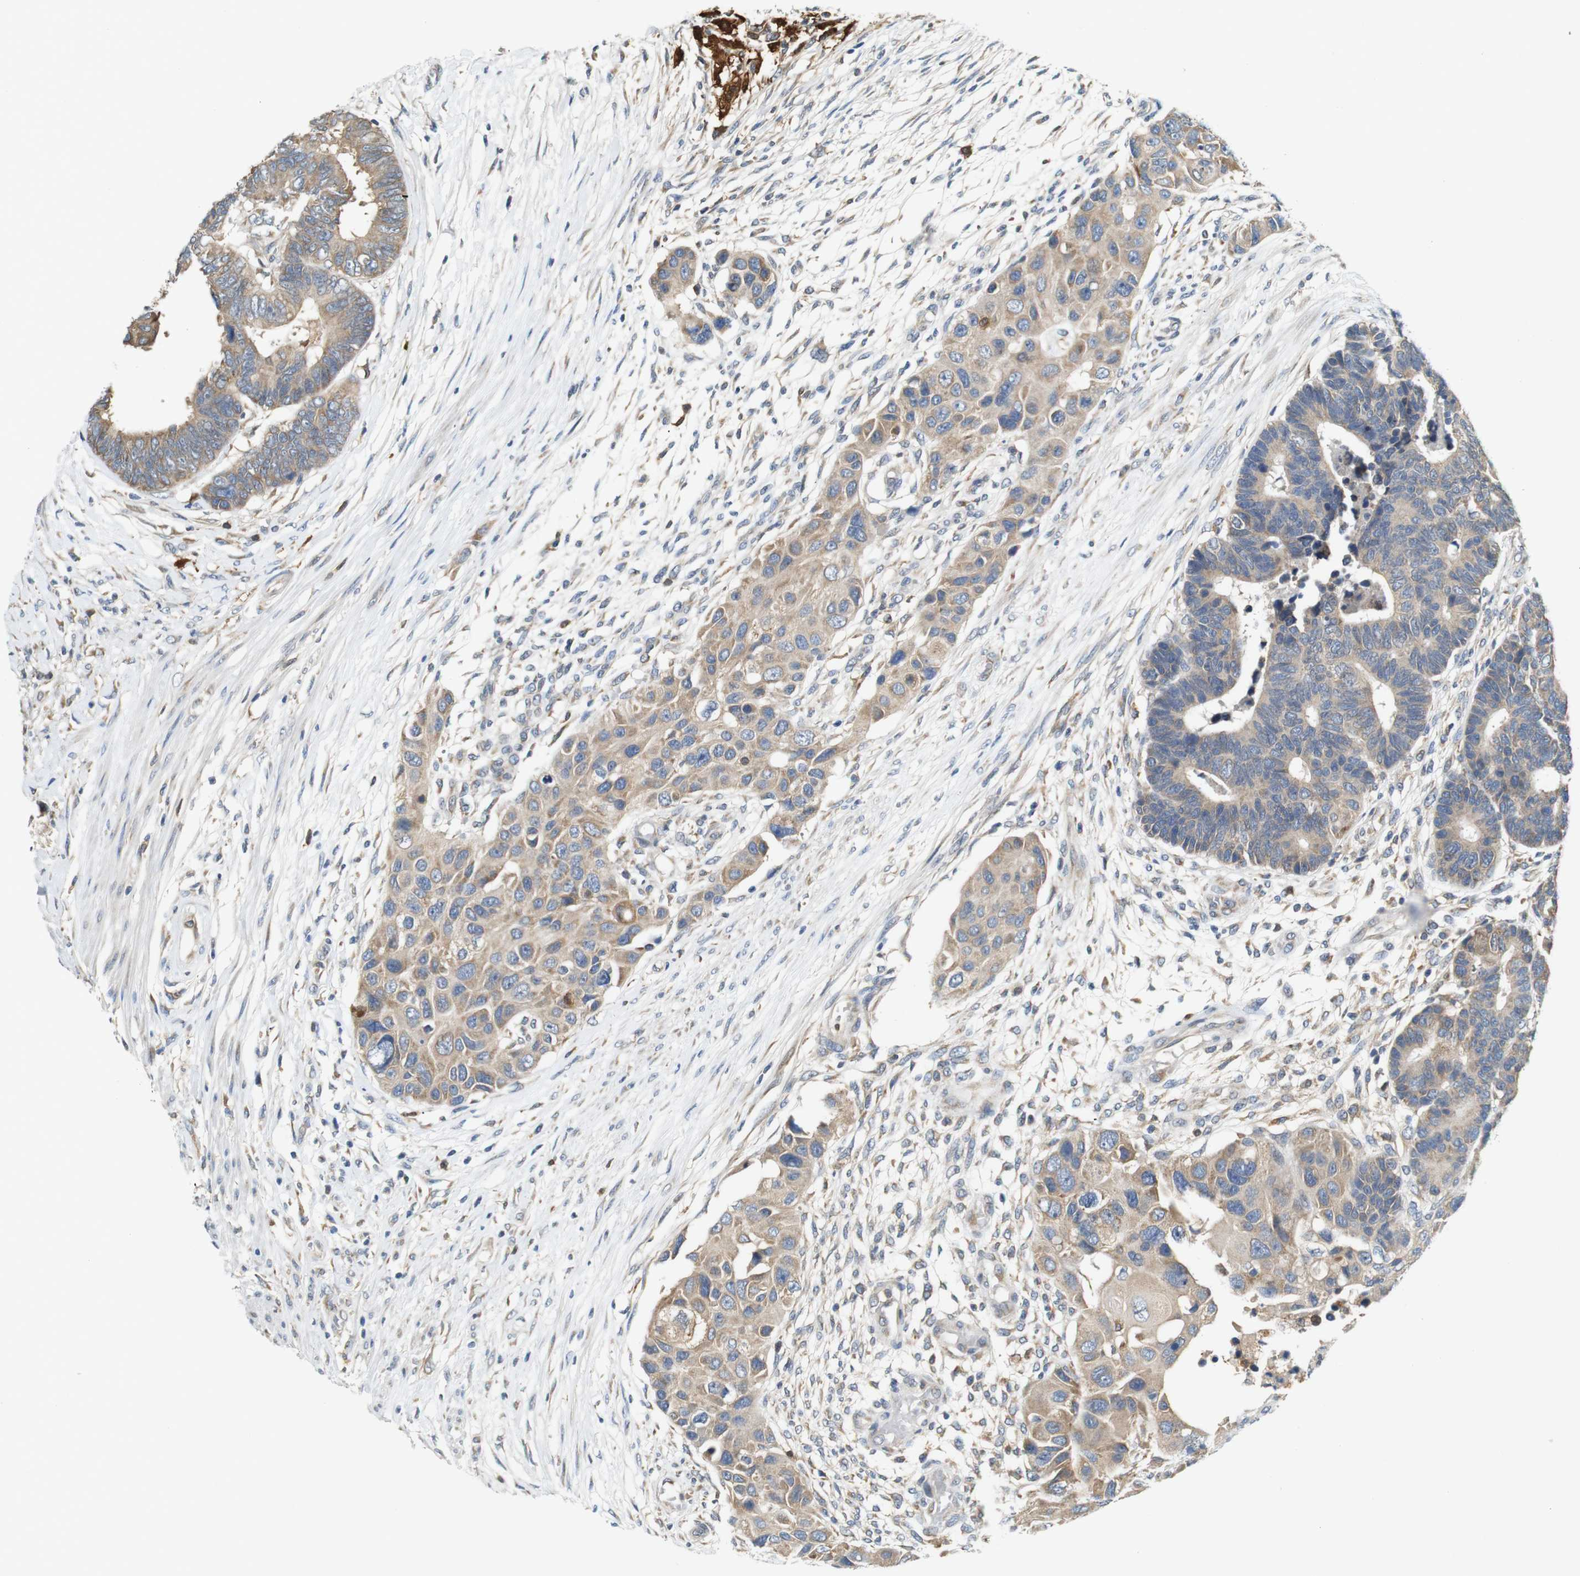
{"staining": {"intensity": "weak", "quantity": ">75%", "location": "cytoplasmic/membranous"}, "tissue": "colorectal cancer", "cell_type": "Tumor cells", "image_type": "cancer", "snomed": [{"axis": "morphology", "description": "Adenocarcinoma, NOS"}, {"axis": "topography", "description": "Rectum"}], "caption": "Protein expression analysis of human colorectal adenocarcinoma reveals weak cytoplasmic/membranous expression in about >75% of tumor cells.", "gene": "NEBL", "patient": {"sex": "male", "age": 51}}